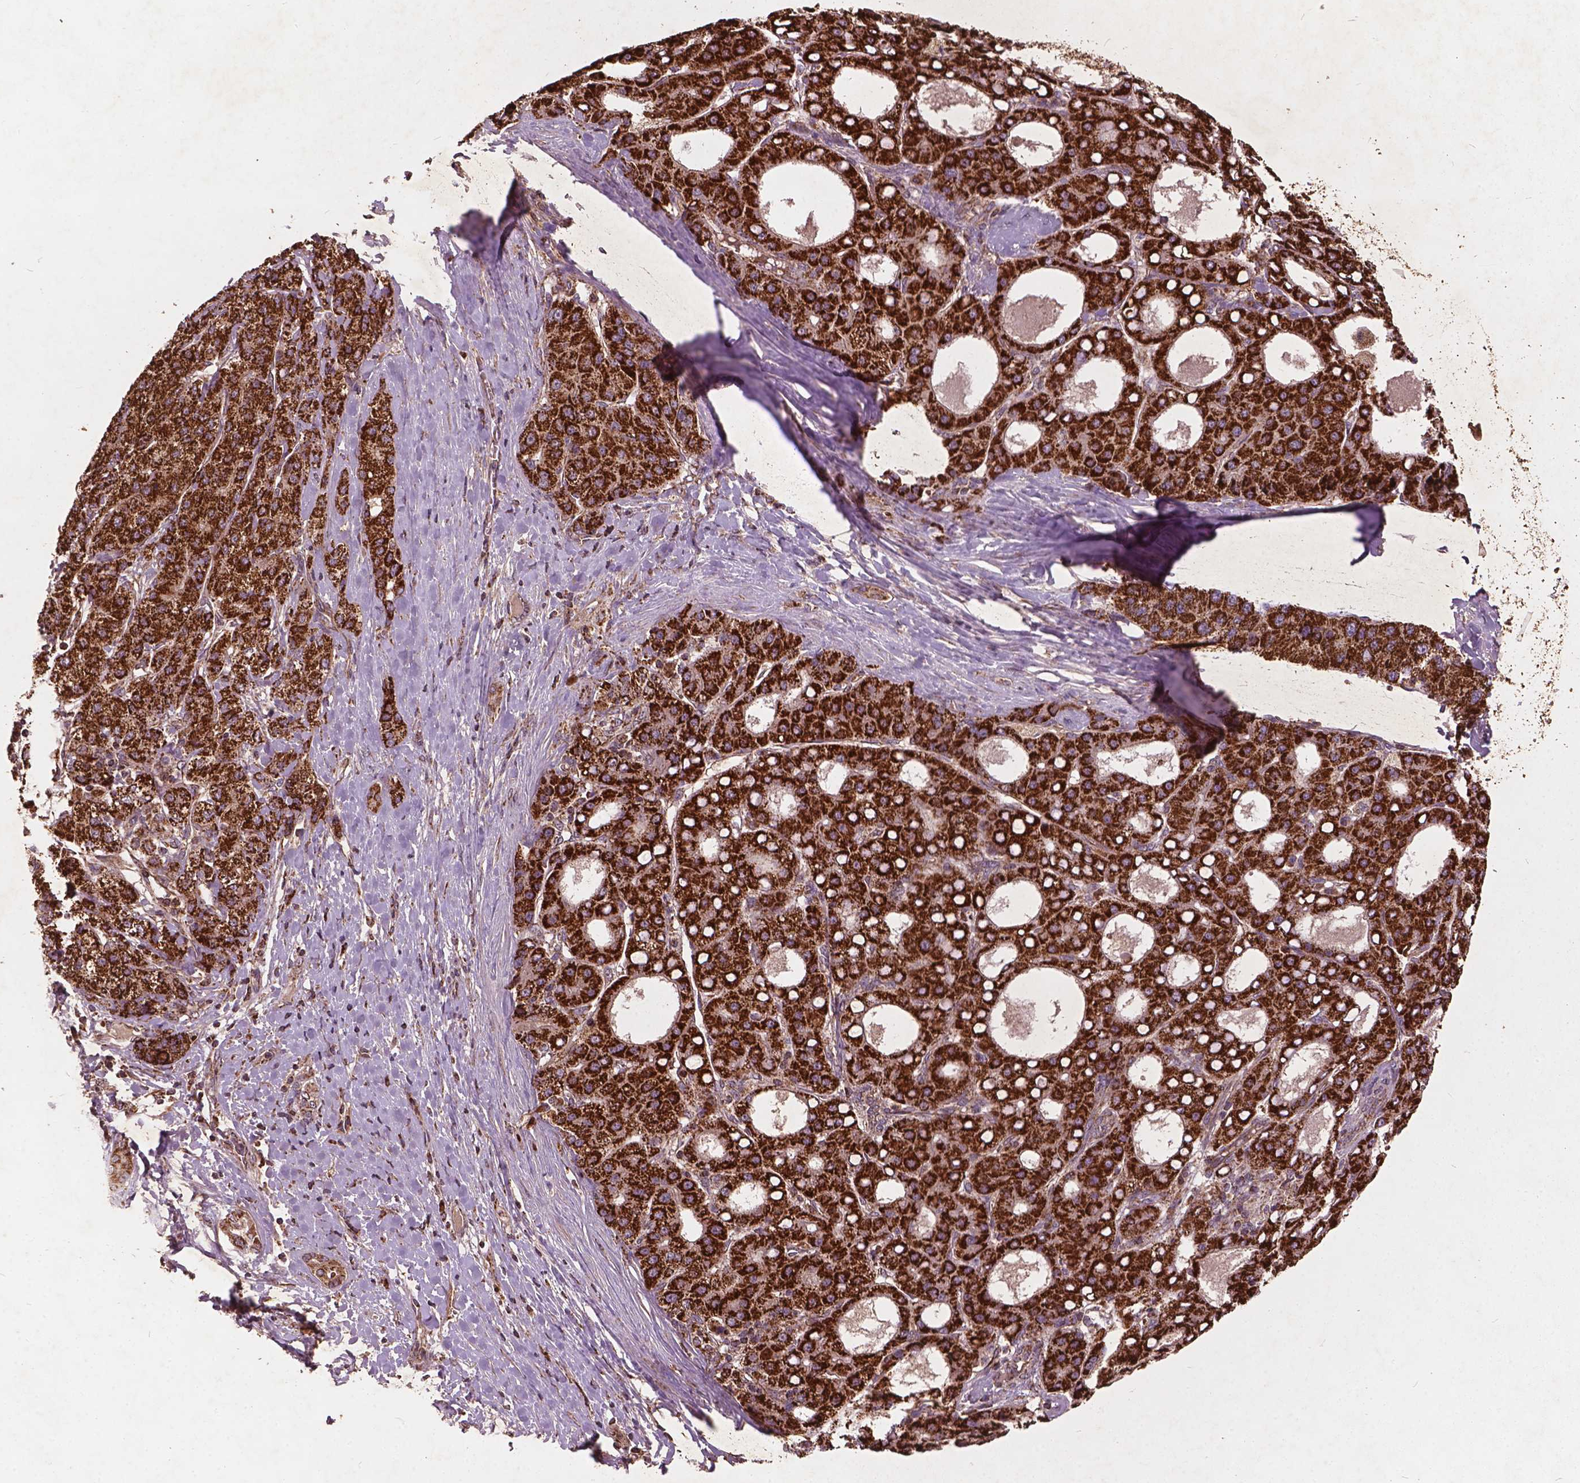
{"staining": {"intensity": "strong", "quantity": ">75%", "location": "cytoplasmic/membranous"}, "tissue": "liver cancer", "cell_type": "Tumor cells", "image_type": "cancer", "snomed": [{"axis": "morphology", "description": "Carcinoma, Hepatocellular, NOS"}, {"axis": "topography", "description": "Liver"}], "caption": "Immunohistochemical staining of human liver cancer displays strong cytoplasmic/membranous protein expression in about >75% of tumor cells.", "gene": "UBXN2A", "patient": {"sex": "male", "age": 65}}